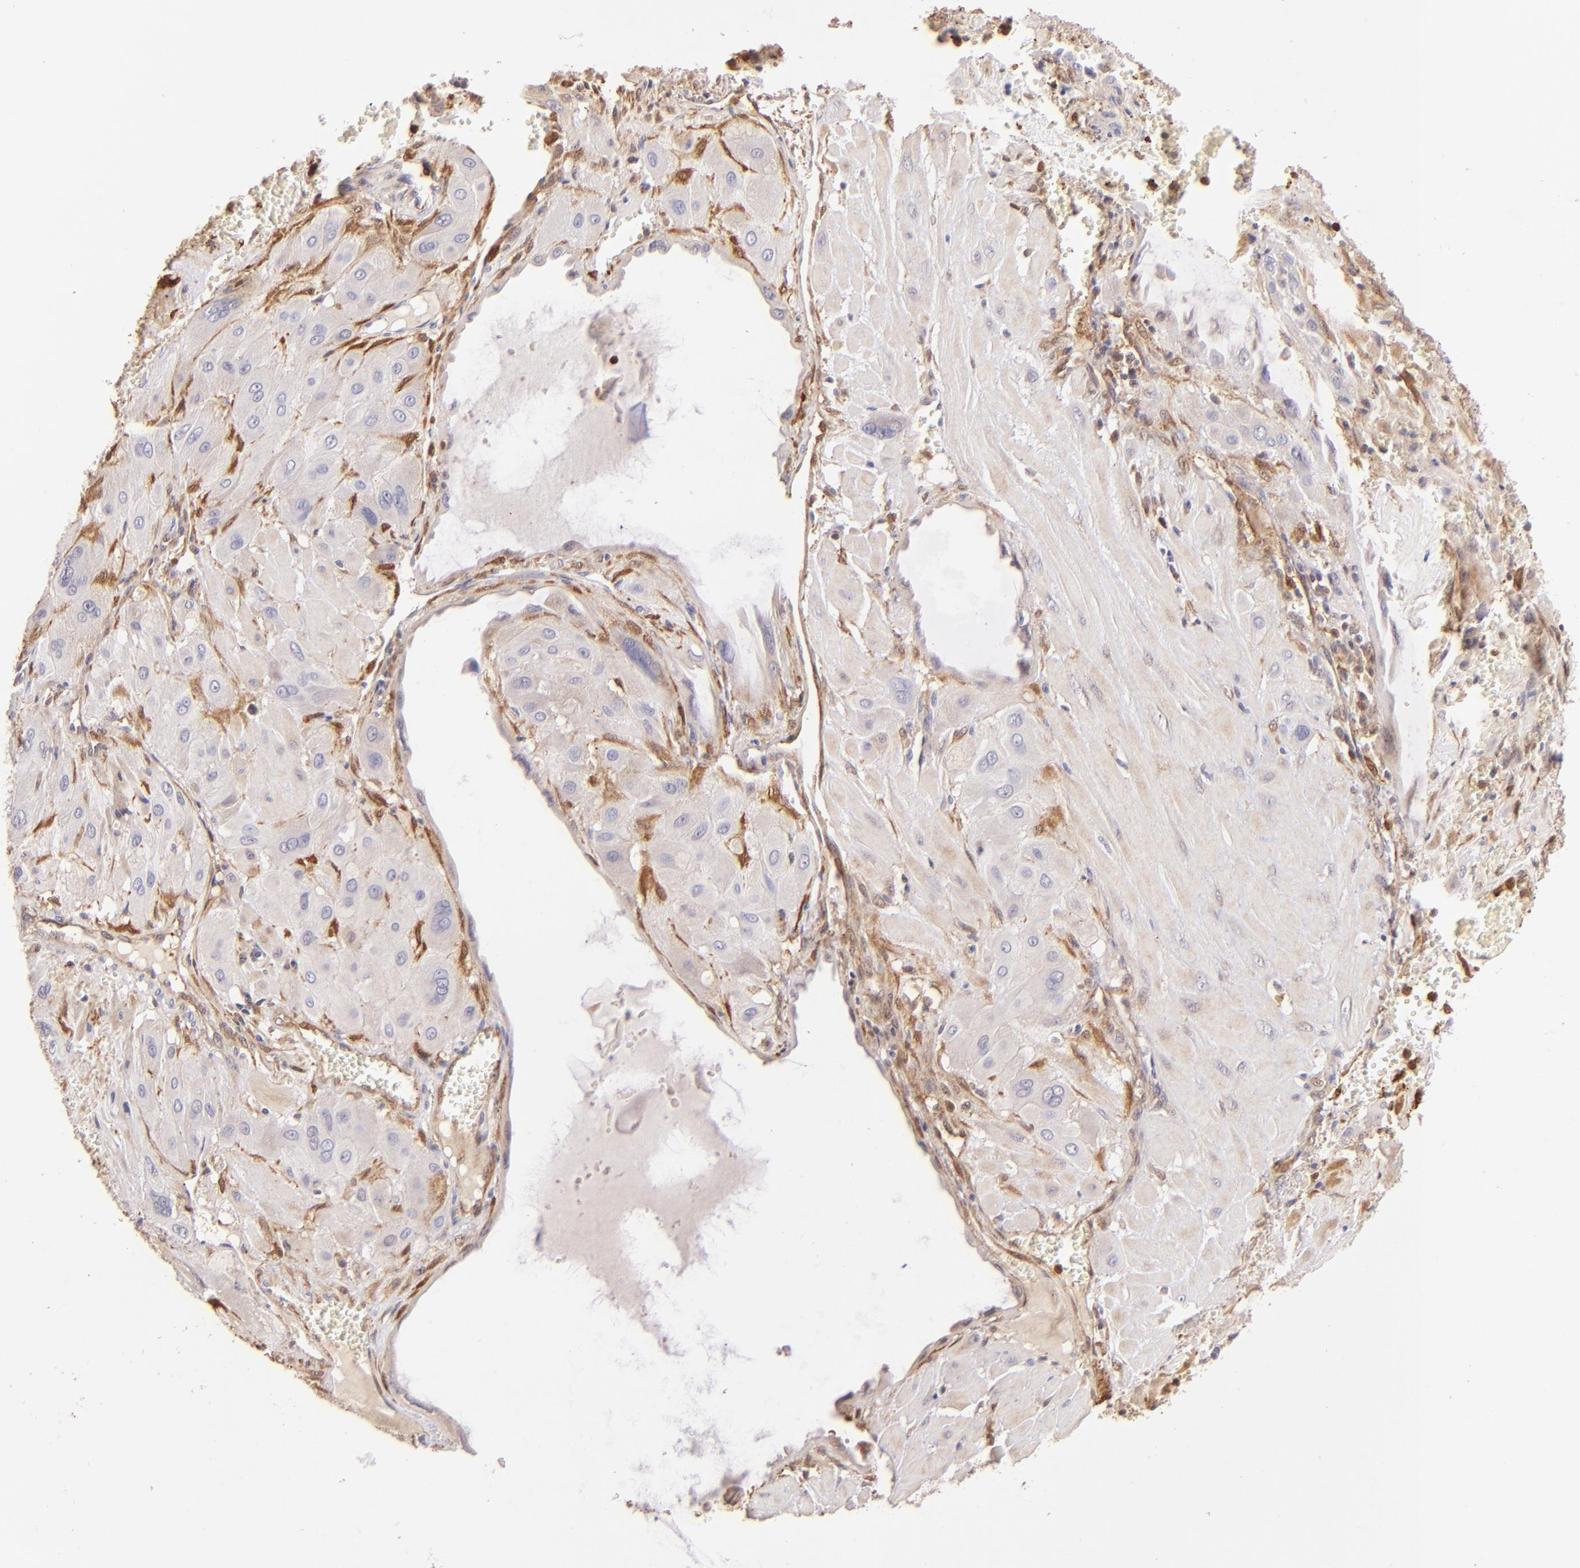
{"staining": {"intensity": "weak", "quantity": "<25%", "location": "cytoplasmic/membranous"}, "tissue": "cervical cancer", "cell_type": "Tumor cells", "image_type": "cancer", "snomed": [{"axis": "morphology", "description": "Squamous cell carcinoma, NOS"}, {"axis": "topography", "description": "Cervix"}], "caption": "High magnification brightfield microscopy of cervical squamous cell carcinoma stained with DAB (brown) and counterstained with hematoxylin (blue): tumor cells show no significant expression.", "gene": "BTK", "patient": {"sex": "female", "age": 34}}